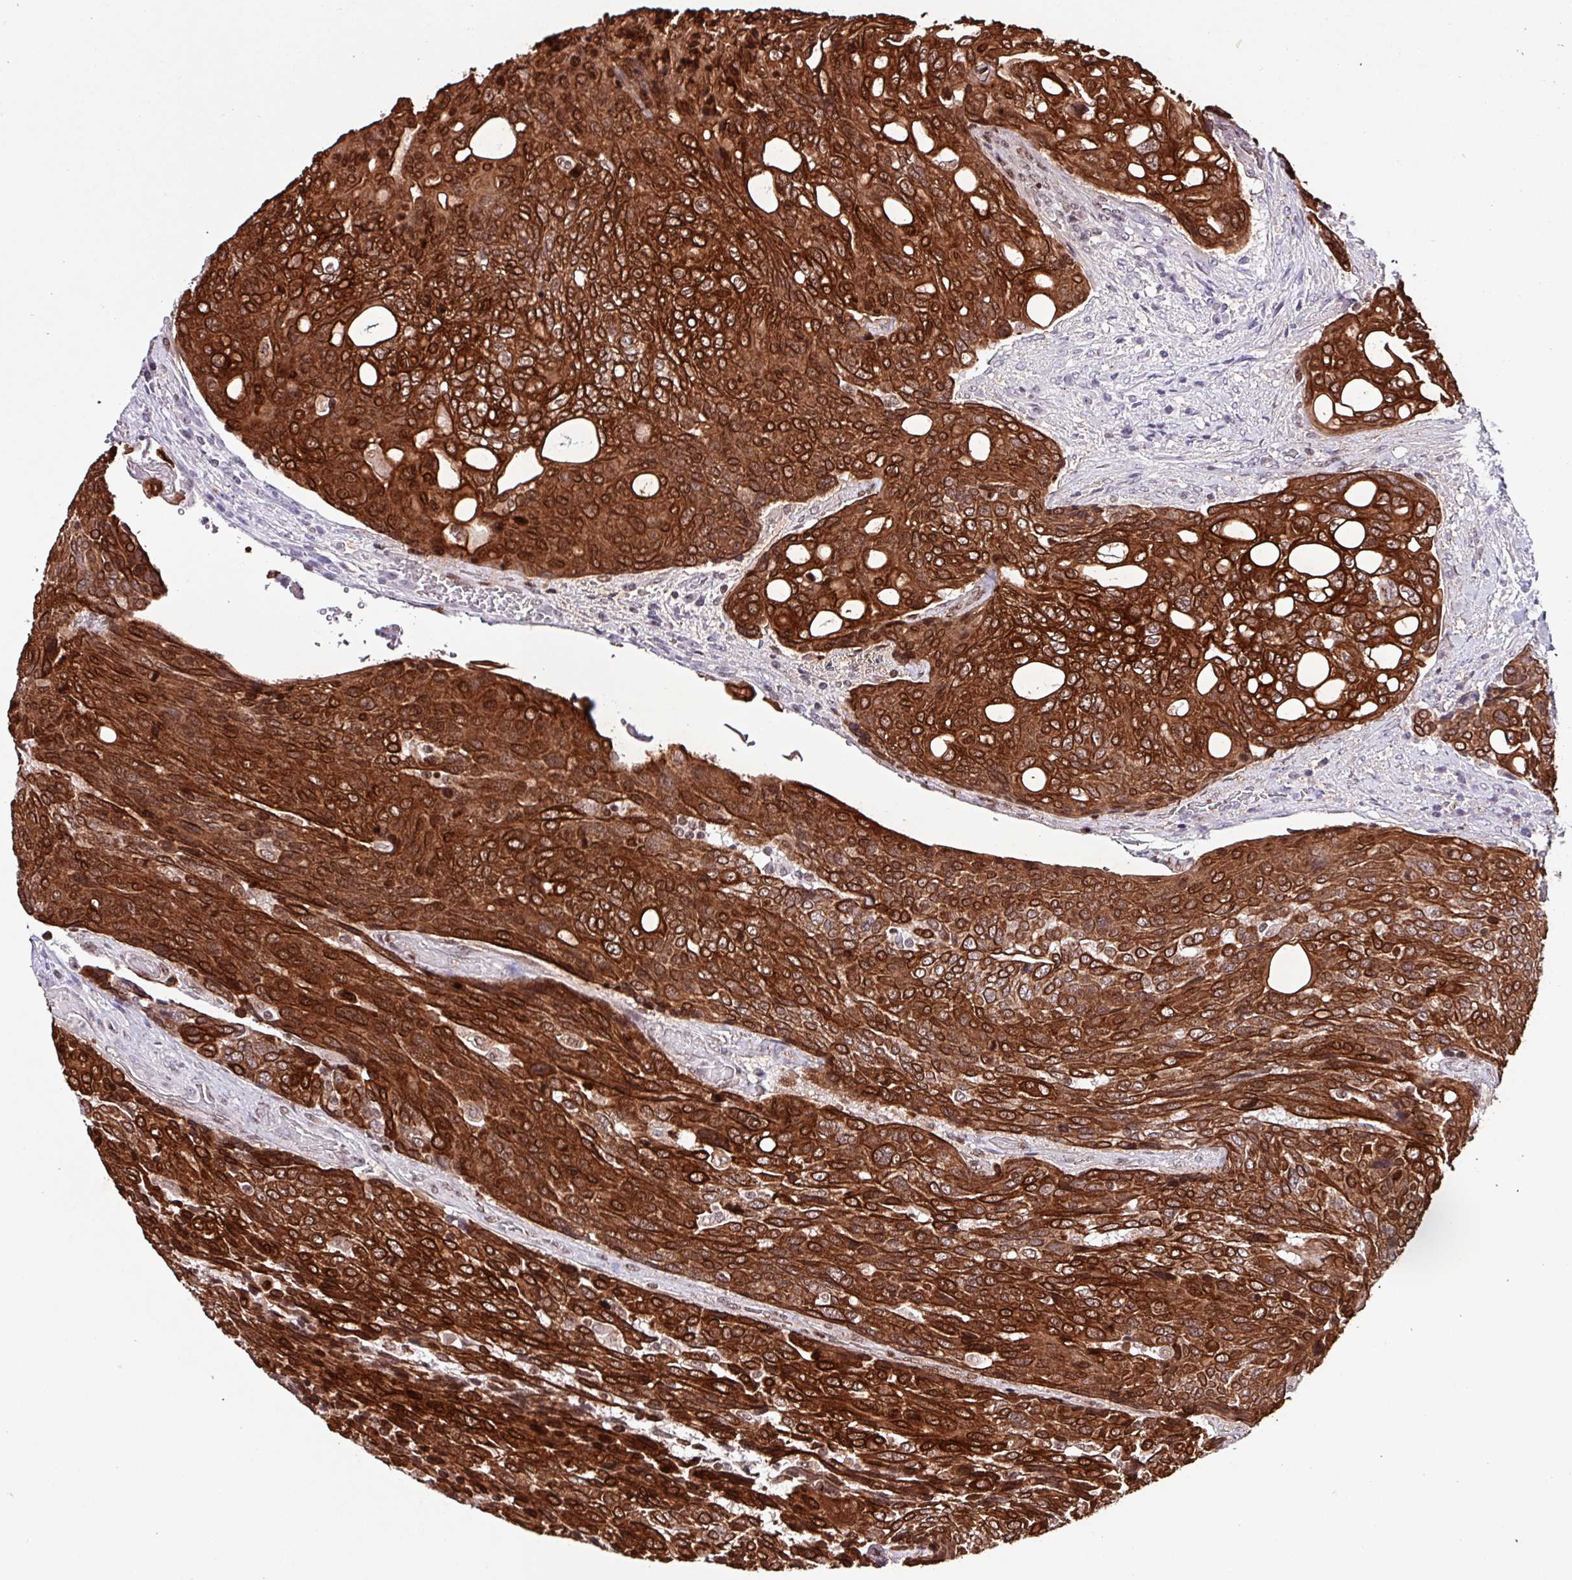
{"staining": {"intensity": "strong", "quantity": ">75%", "location": "cytoplasmic/membranous"}, "tissue": "urothelial cancer", "cell_type": "Tumor cells", "image_type": "cancer", "snomed": [{"axis": "morphology", "description": "Urothelial carcinoma, High grade"}, {"axis": "topography", "description": "Urinary bladder"}], "caption": "Immunohistochemistry micrograph of urothelial cancer stained for a protein (brown), which displays high levels of strong cytoplasmic/membranous expression in about >75% of tumor cells.", "gene": "KRT6C", "patient": {"sex": "female", "age": 70}}